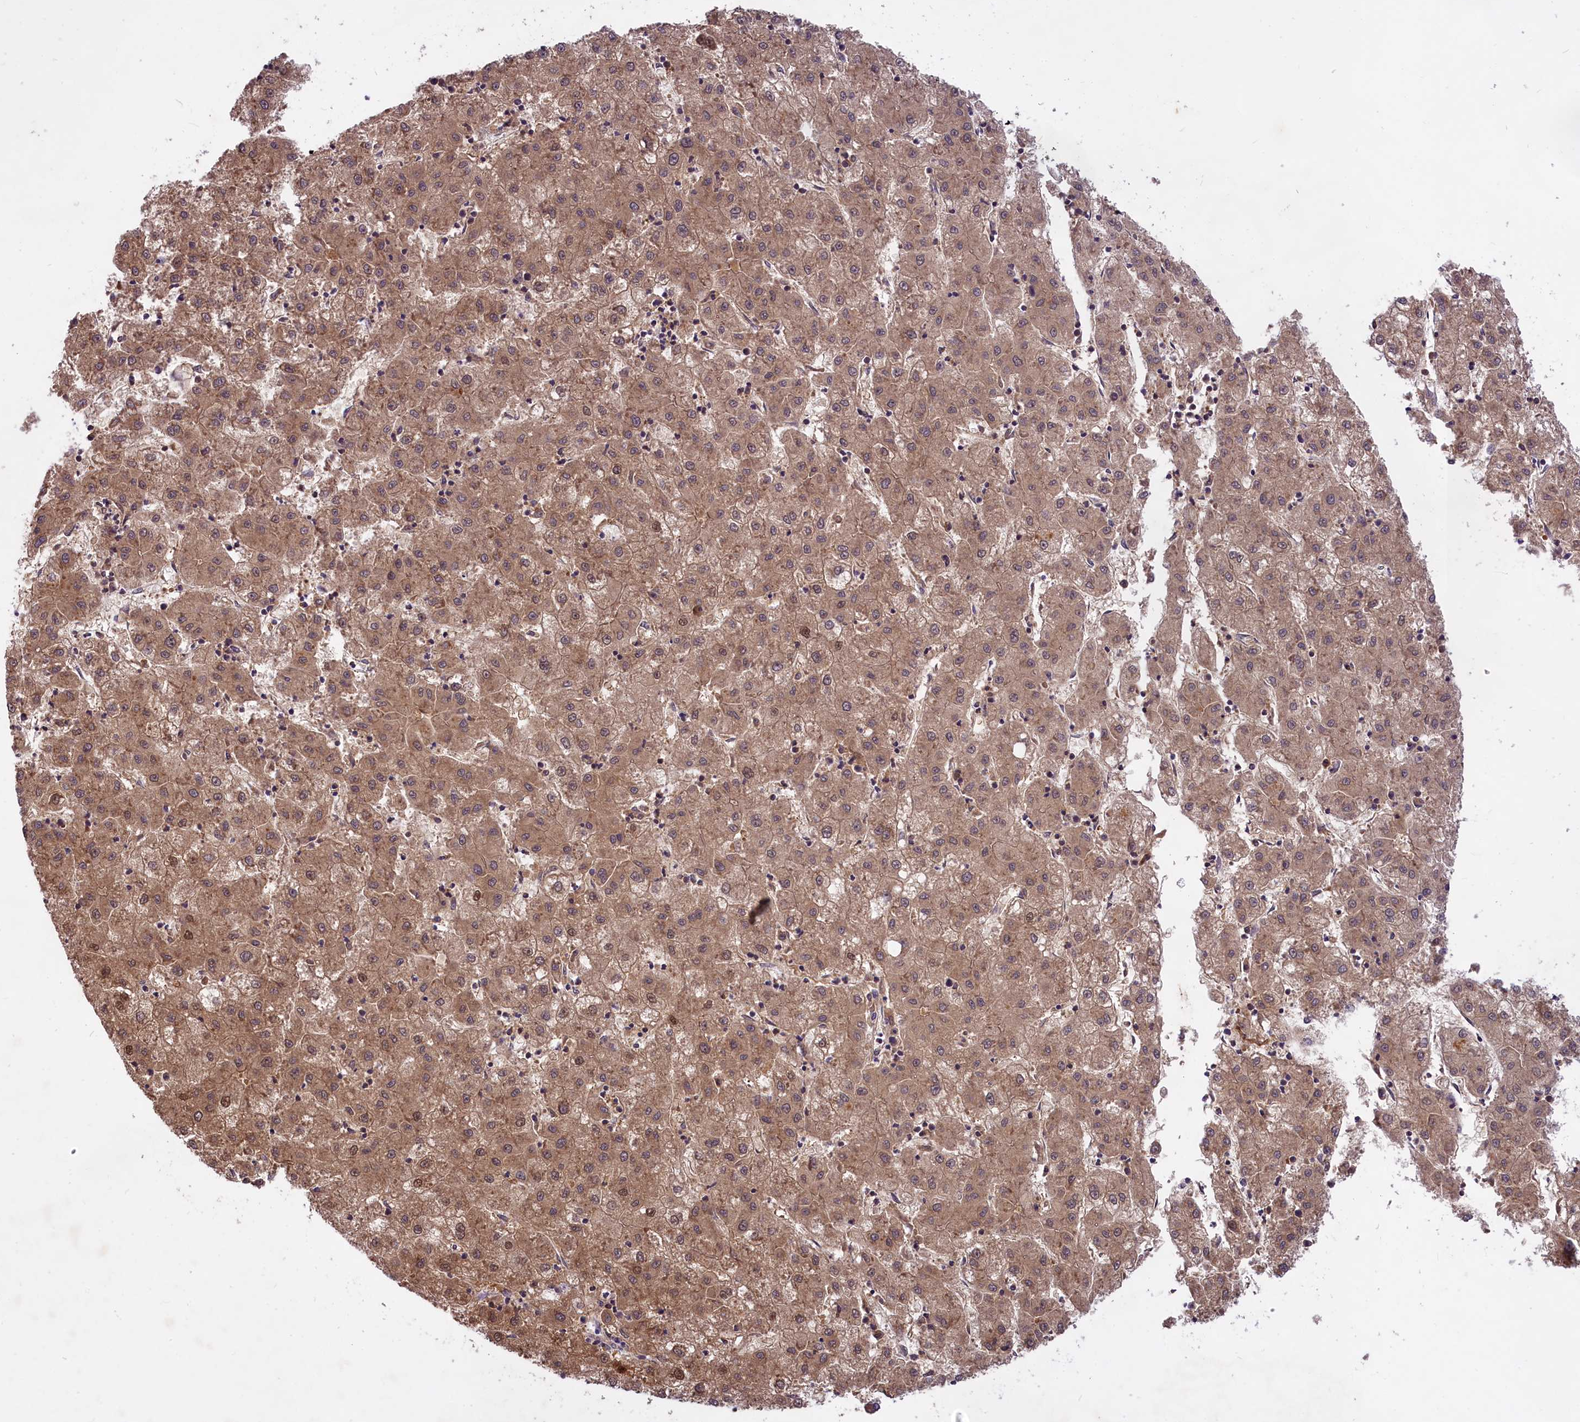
{"staining": {"intensity": "moderate", "quantity": ">75%", "location": "cytoplasmic/membranous"}, "tissue": "liver cancer", "cell_type": "Tumor cells", "image_type": "cancer", "snomed": [{"axis": "morphology", "description": "Carcinoma, Hepatocellular, NOS"}, {"axis": "topography", "description": "Liver"}], "caption": "Protein positivity by immunohistochemistry demonstrates moderate cytoplasmic/membranous positivity in about >75% of tumor cells in liver cancer.", "gene": "MEMO1", "patient": {"sex": "male", "age": 72}}